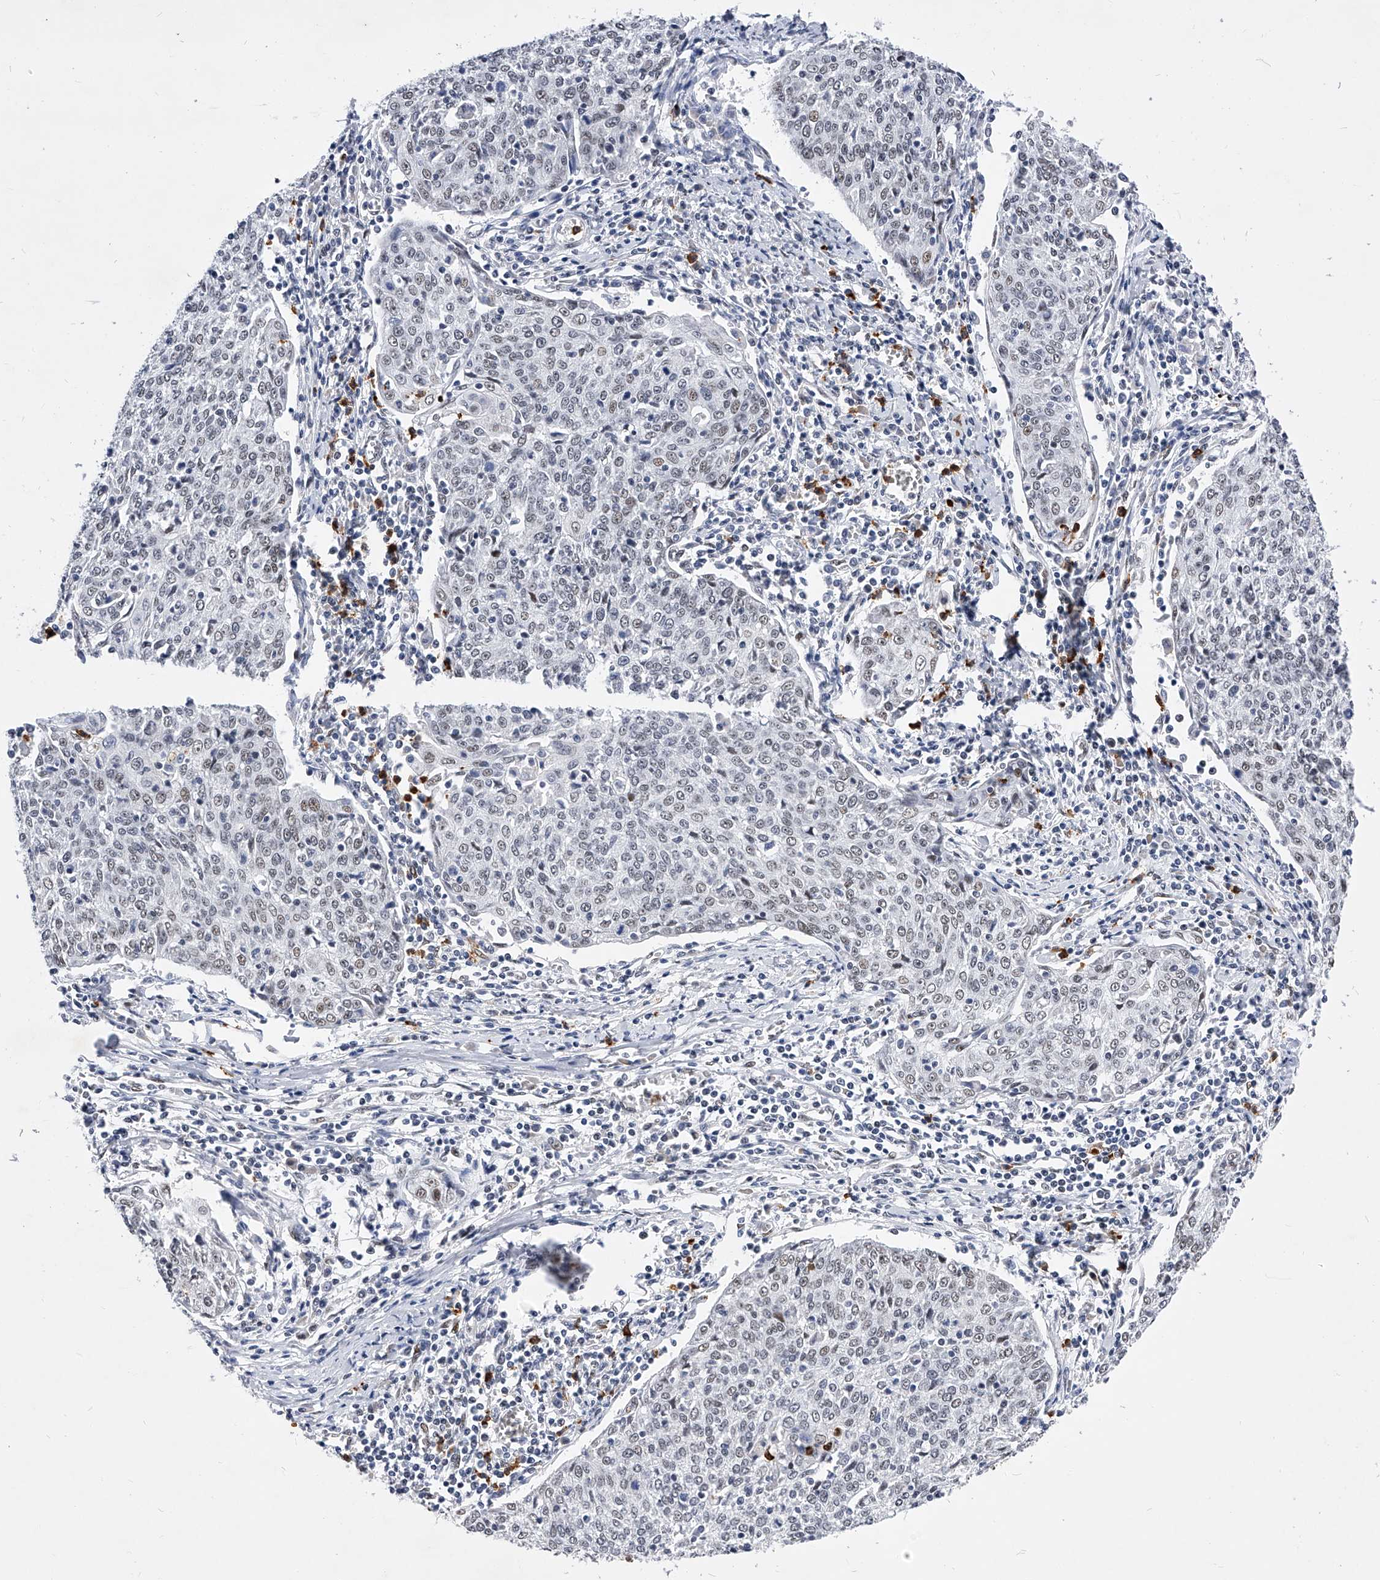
{"staining": {"intensity": "weak", "quantity": "25%-75%", "location": "nuclear"}, "tissue": "cervical cancer", "cell_type": "Tumor cells", "image_type": "cancer", "snomed": [{"axis": "morphology", "description": "Squamous cell carcinoma, NOS"}, {"axis": "topography", "description": "Cervix"}], "caption": "High-magnification brightfield microscopy of cervical squamous cell carcinoma stained with DAB (brown) and counterstained with hematoxylin (blue). tumor cells exhibit weak nuclear staining is identified in about25%-75% of cells. The staining was performed using DAB to visualize the protein expression in brown, while the nuclei were stained in blue with hematoxylin (Magnification: 20x).", "gene": "TESK2", "patient": {"sex": "female", "age": 48}}